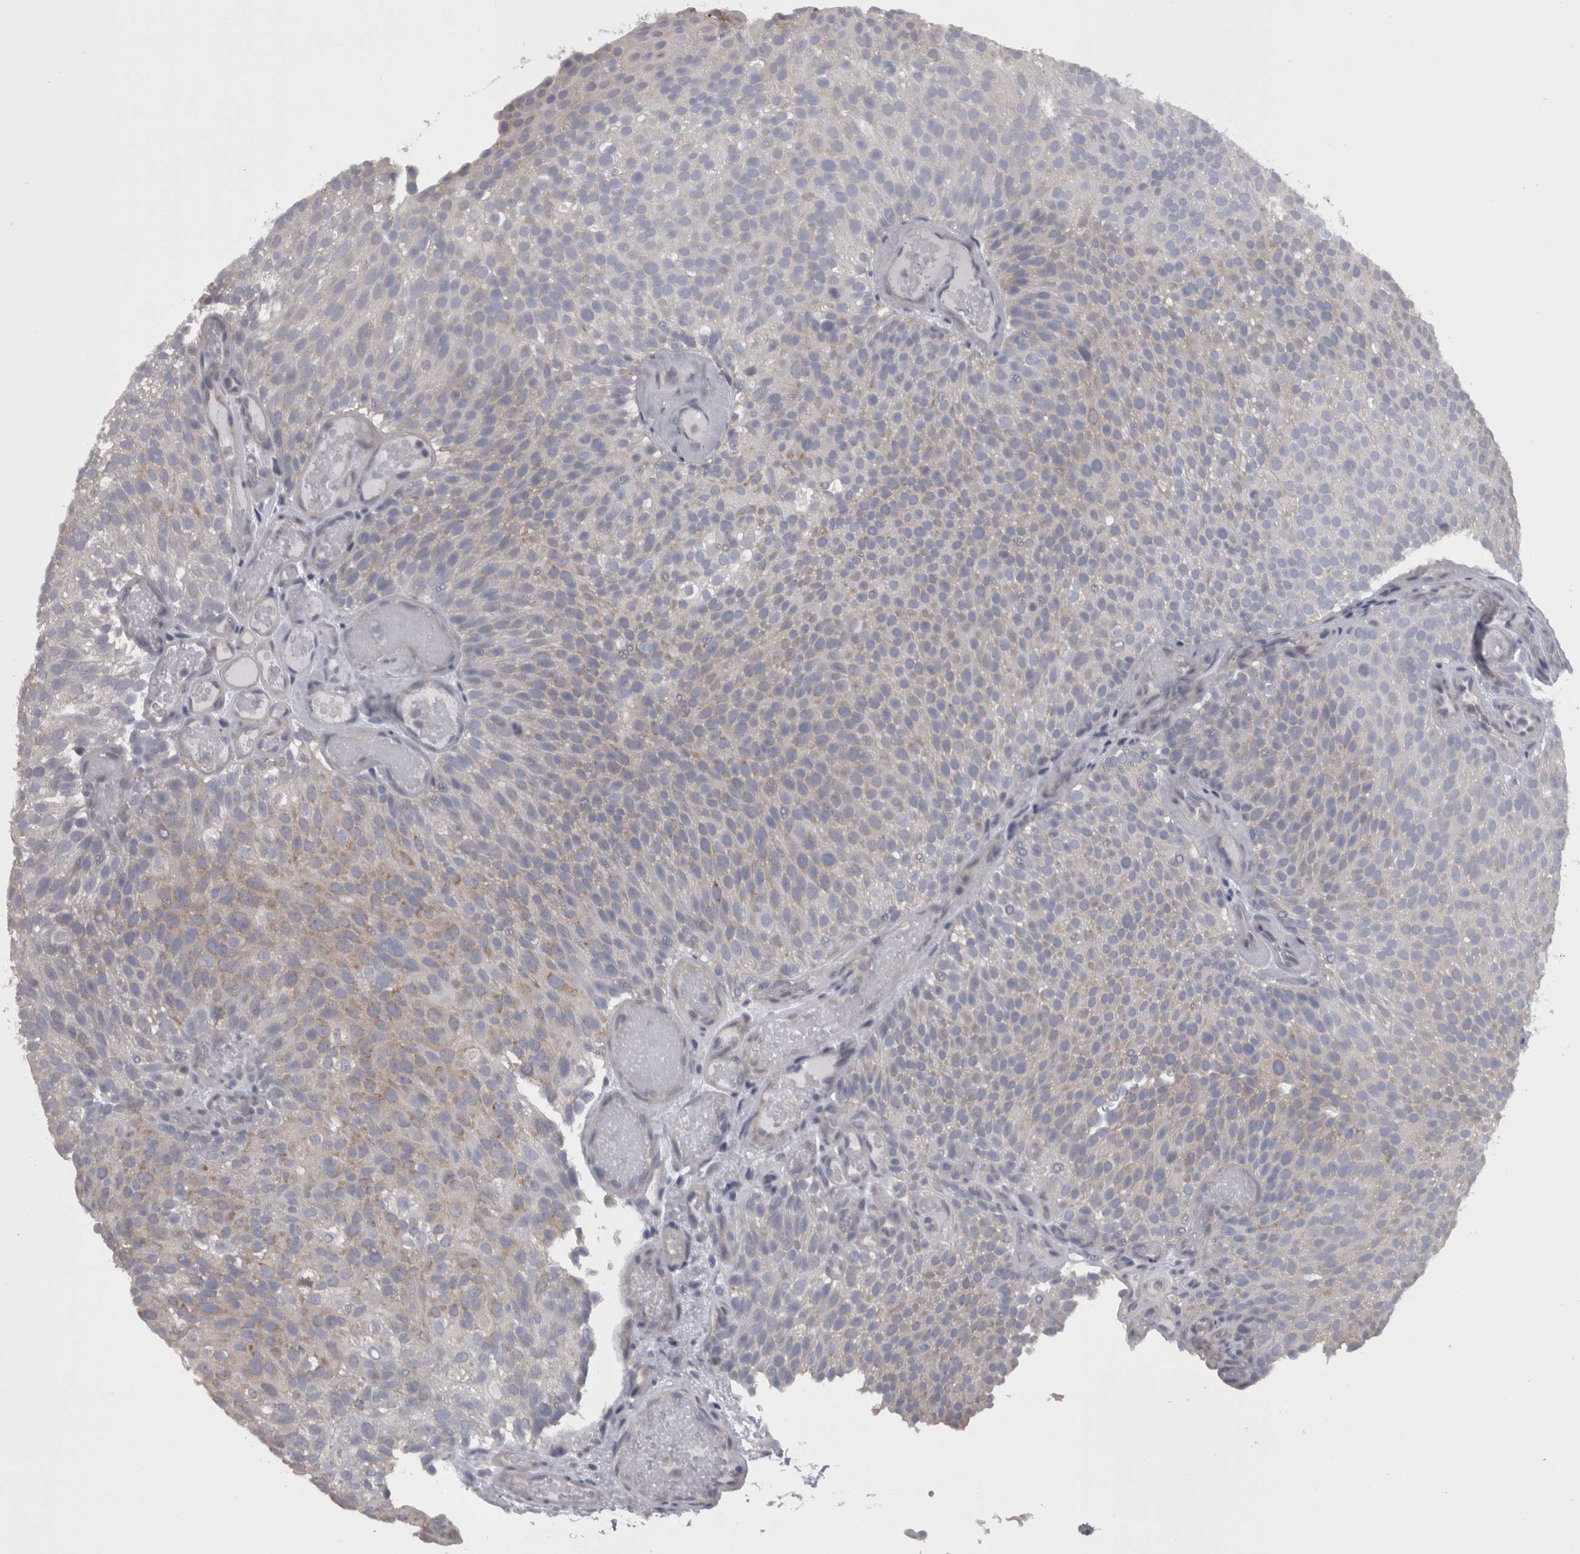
{"staining": {"intensity": "weak", "quantity": "<25%", "location": "cytoplasmic/membranous"}, "tissue": "urothelial cancer", "cell_type": "Tumor cells", "image_type": "cancer", "snomed": [{"axis": "morphology", "description": "Urothelial carcinoma, Low grade"}, {"axis": "topography", "description": "Urinary bladder"}], "caption": "This is an IHC image of human urothelial cancer. There is no positivity in tumor cells.", "gene": "CAMK2D", "patient": {"sex": "male", "age": 78}}